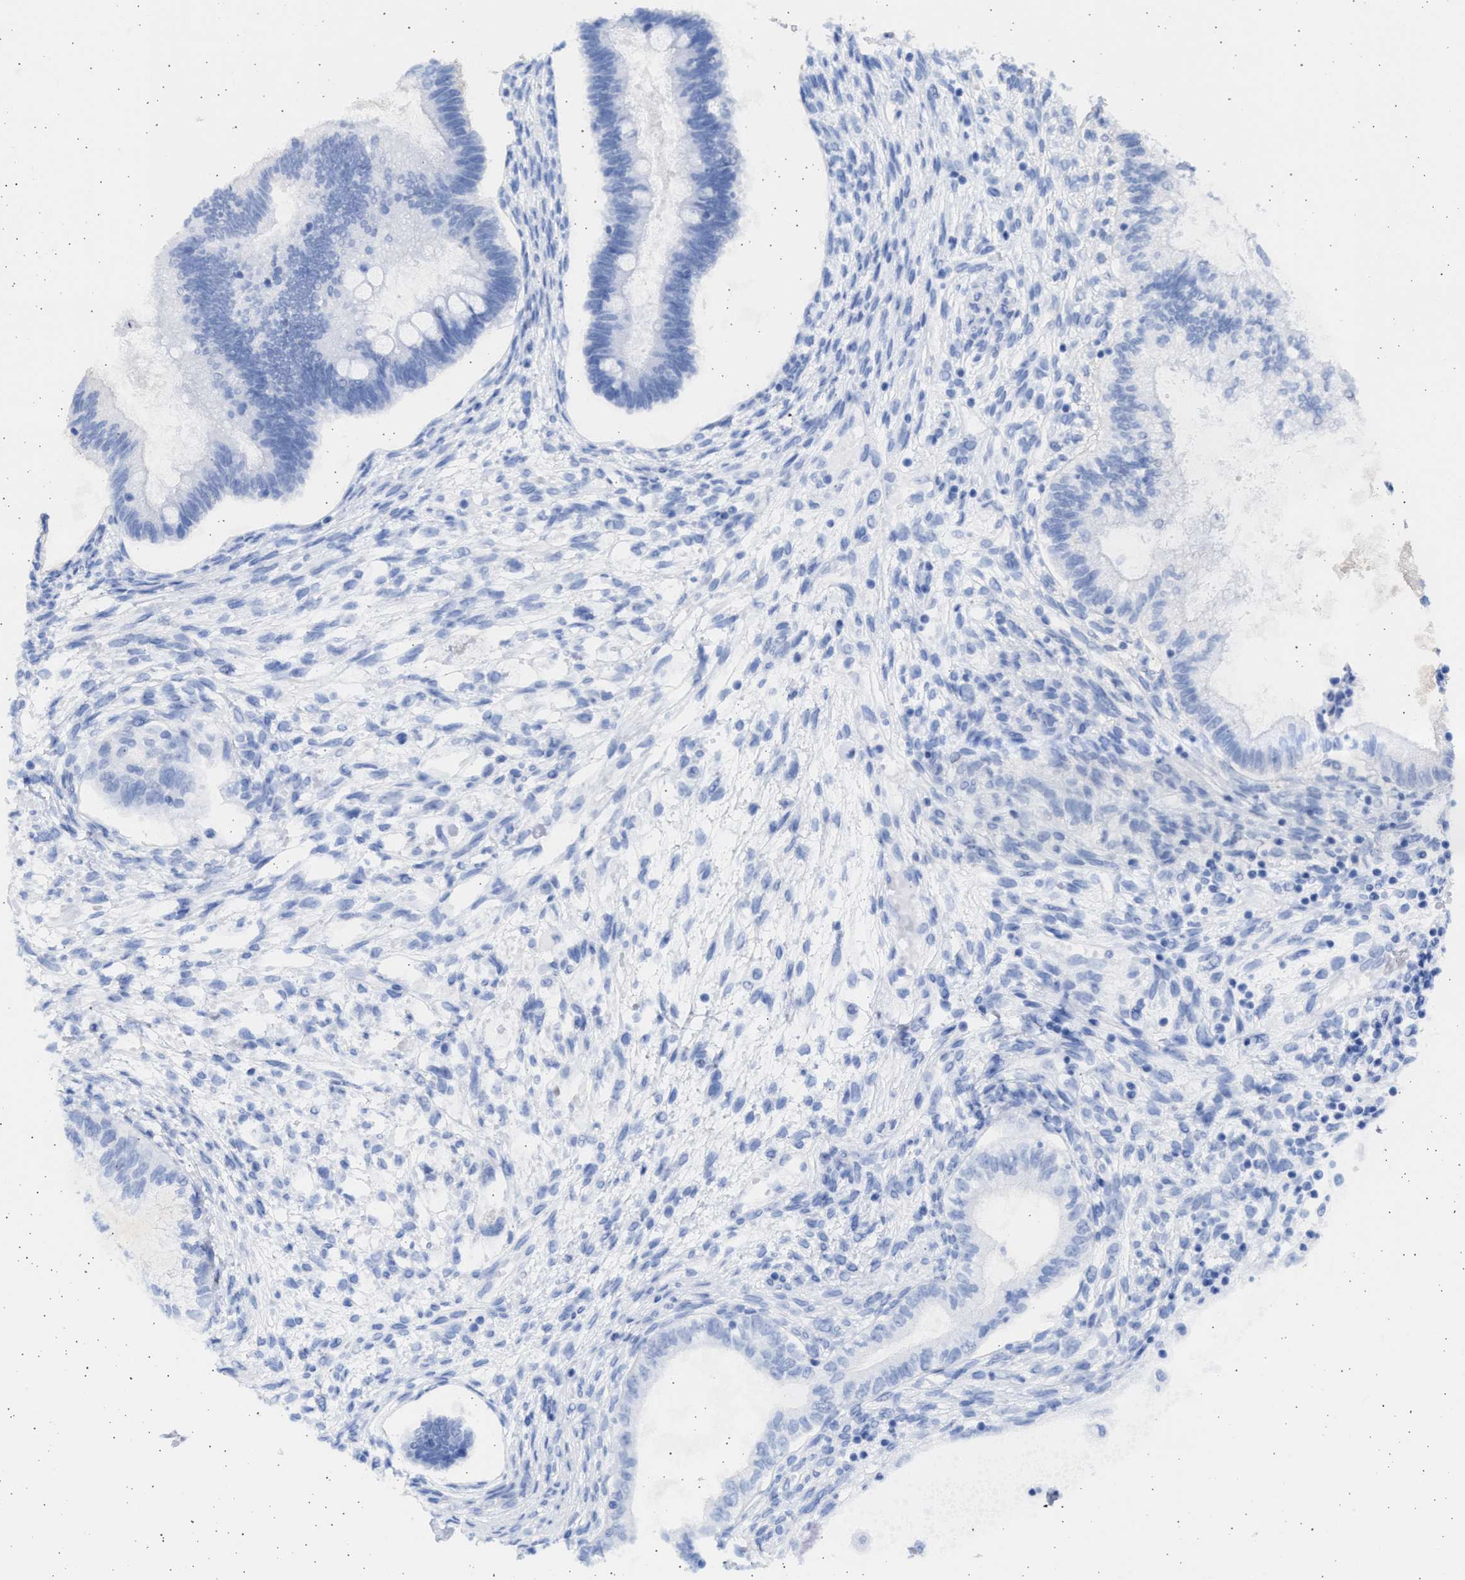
{"staining": {"intensity": "negative", "quantity": "none", "location": "none"}, "tissue": "testis cancer", "cell_type": "Tumor cells", "image_type": "cancer", "snomed": [{"axis": "morphology", "description": "Seminoma, NOS"}, {"axis": "topography", "description": "Testis"}], "caption": "IHC of human testis cancer demonstrates no expression in tumor cells. (IHC, brightfield microscopy, high magnification).", "gene": "ALDOC", "patient": {"sex": "male", "age": 28}}